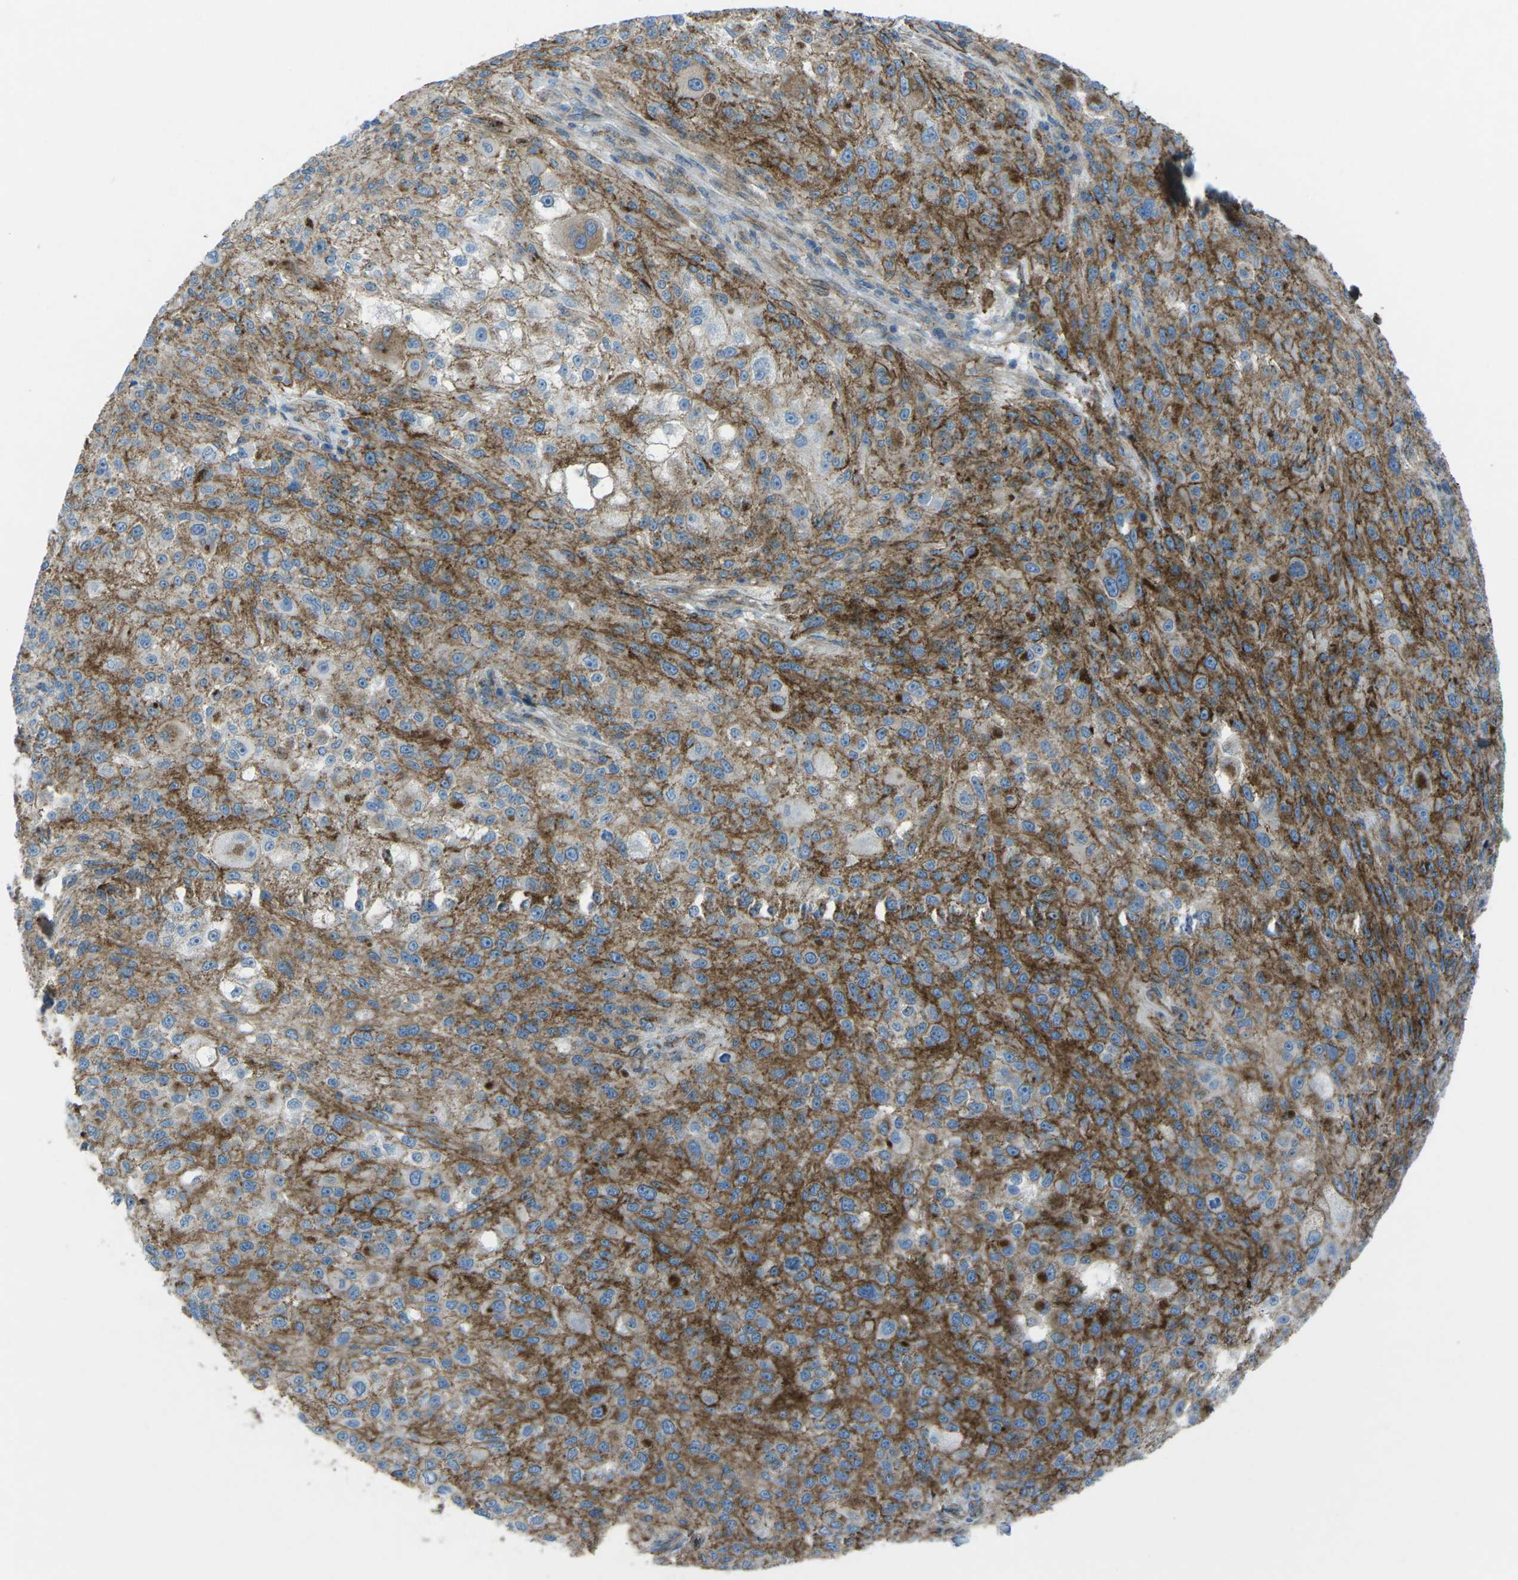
{"staining": {"intensity": "moderate", "quantity": "25%-75%", "location": "cytoplasmic/membranous"}, "tissue": "melanoma", "cell_type": "Tumor cells", "image_type": "cancer", "snomed": [{"axis": "morphology", "description": "Necrosis, NOS"}, {"axis": "morphology", "description": "Malignant melanoma, NOS"}, {"axis": "topography", "description": "Skin"}], "caption": "DAB (3,3'-diaminobenzidine) immunohistochemical staining of malignant melanoma displays moderate cytoplasmic/membranous protein staining in approximately 25%-75% of tumor cells.", "gene": "UTRN", "patient": {"sex": "female", "age": 87}}